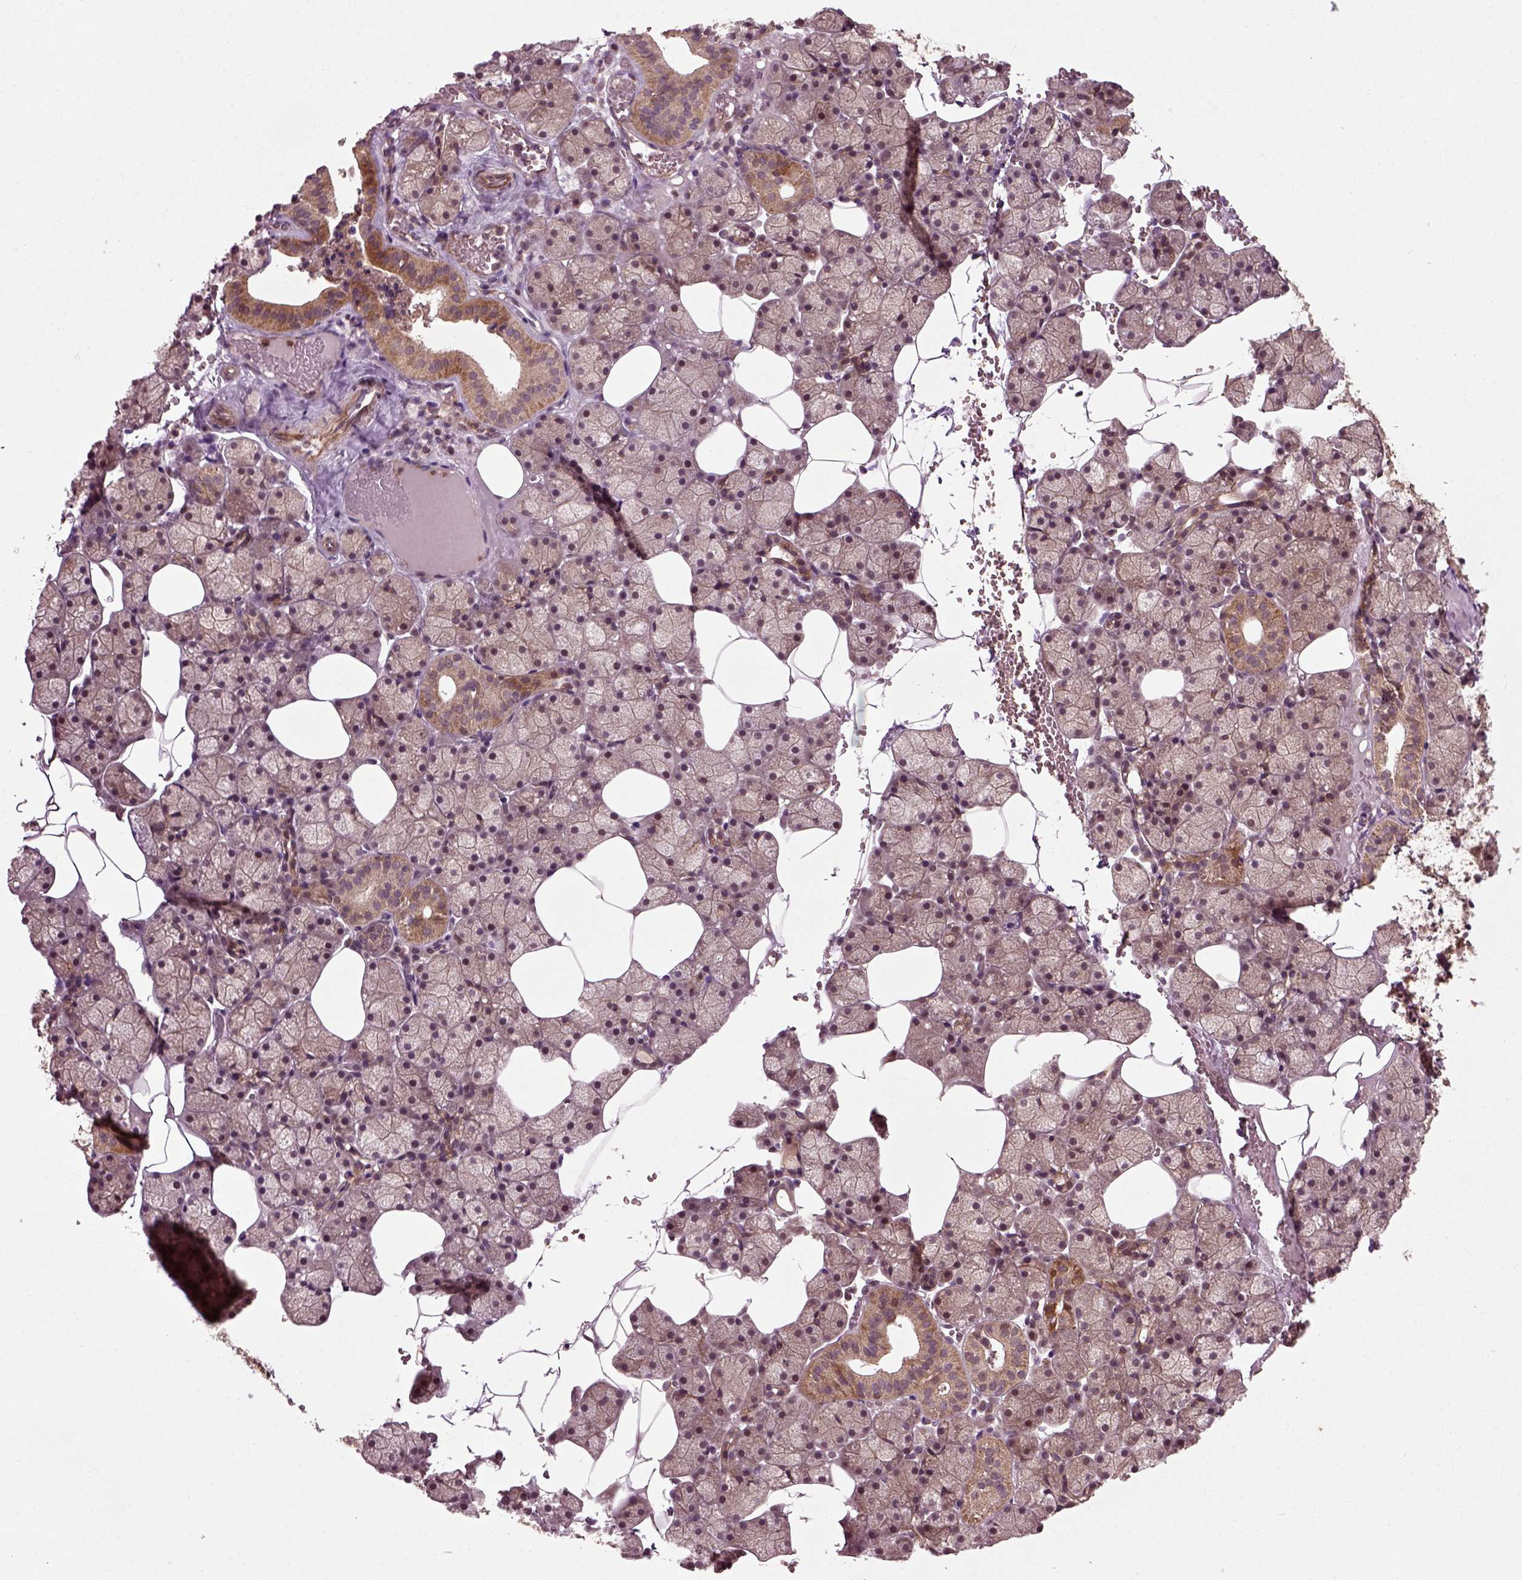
{"staining": {"intensity": "moderate", "quantity": "<25%", "location": "cytoplasmic/membranous"}, "tissue": "salivary gland", "cell_type": "Glandular cells", "image_type": "normal", "snomed": [{"axis": "morphology", "description": "Normal tissue, NOS"}, {"axis": "topography", "description": "Salivary gland"}], "caption": "DAB (3,3'-diaminobenzidine) immunohistochemical staining of unremarkable salivary gland exhibits moderate cytoplasmic/membranous protein staining in about <25% of glandular cells. The protein of interest is stained brown, and the nuclei are stained in blue (DAB IHC with brightfield microscopy, high magnification).", "gene": "PLCD3", "patient": {"sex": "male", "age": 38}}